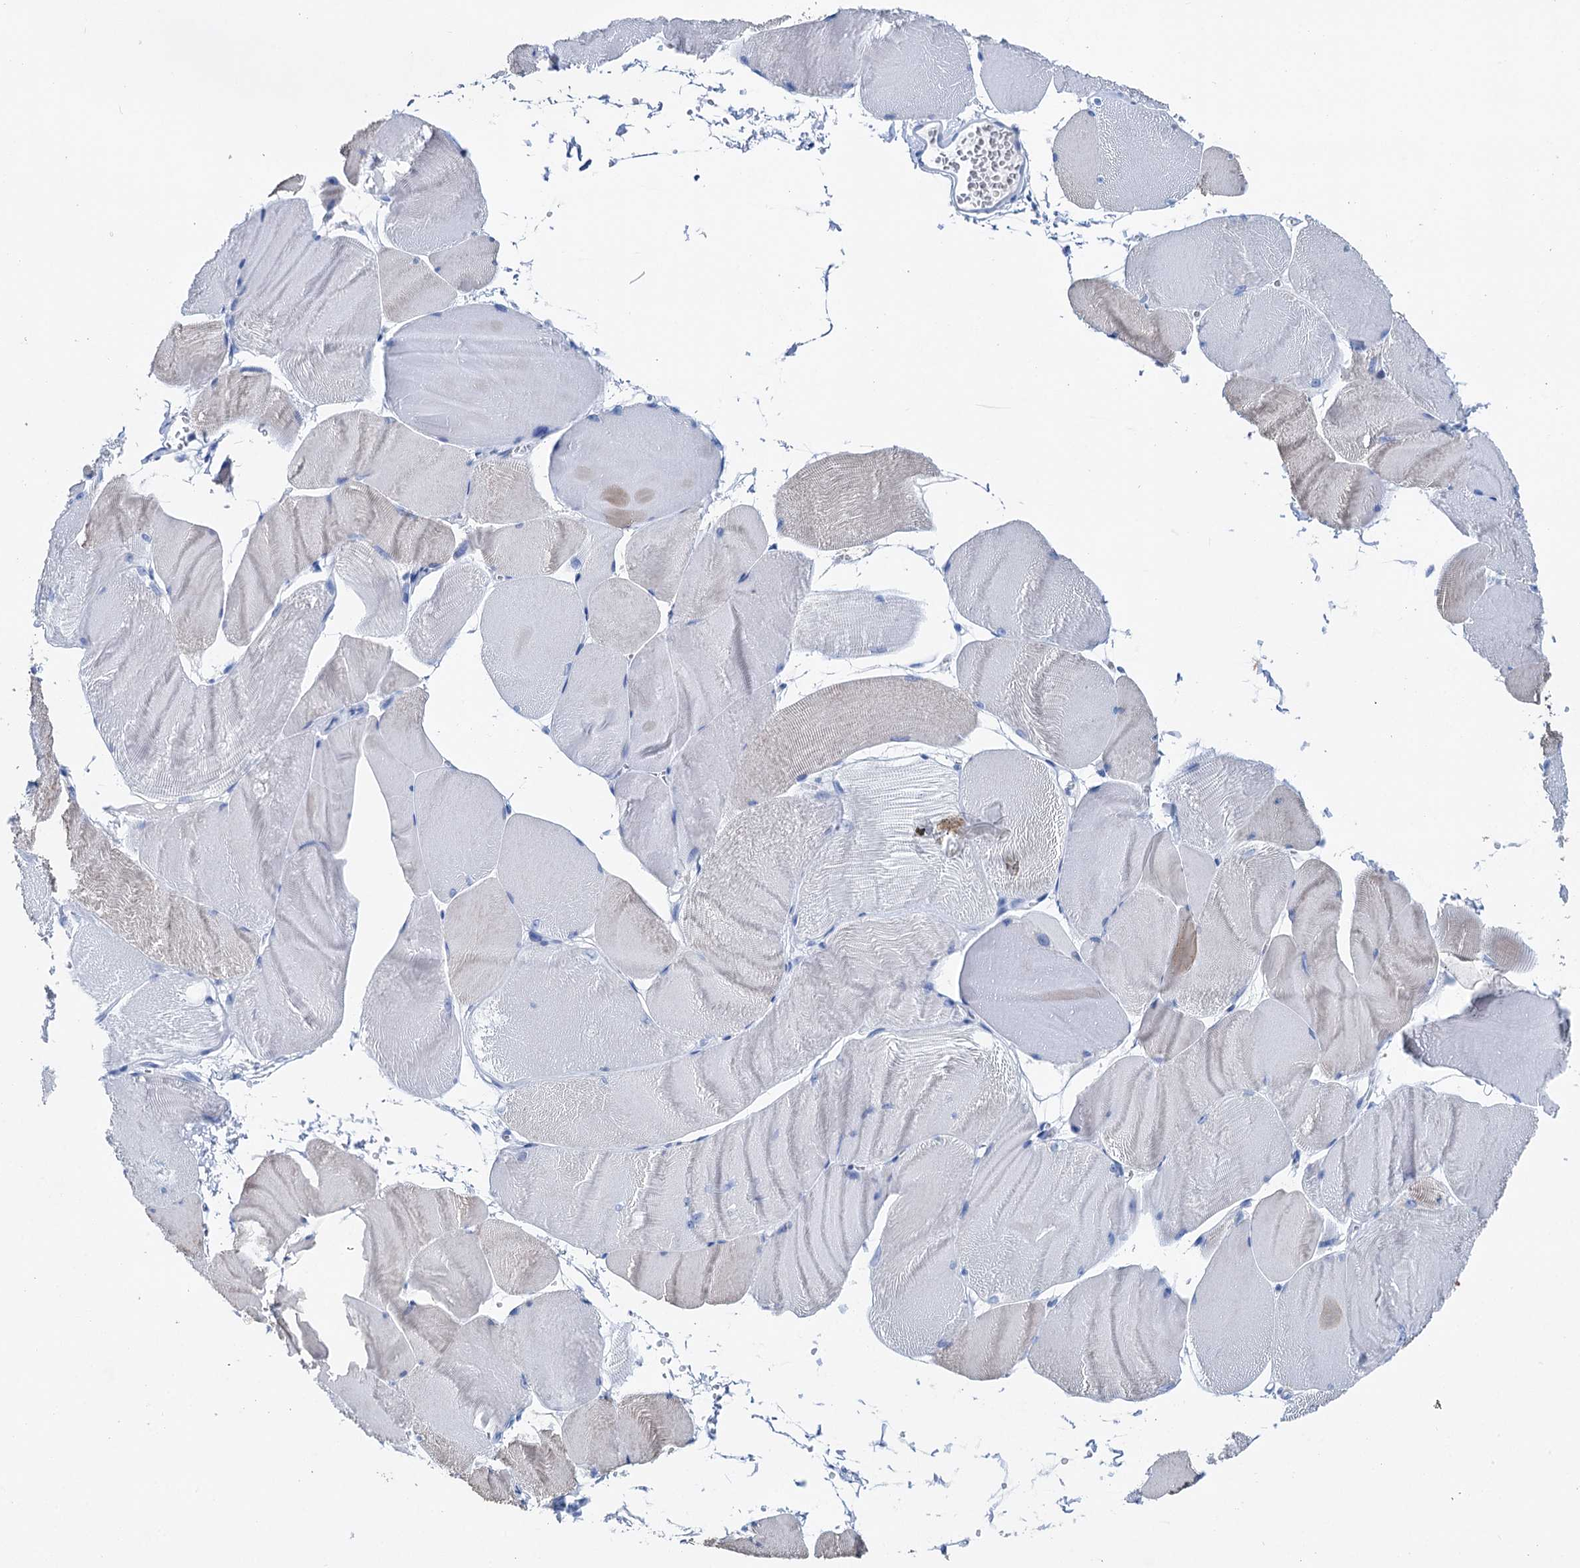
{"staining": {"intensity": "negative", "quantity": "none", "location": "none"}, "tissue": "skeletal muscle", "cell_type": "Myocytes", "image_type": "normal", "snomed": [{"axis": "morphology", "description": "Normal tissue, NOS"}, {"axis": "morphology", "description": "Basal cell carcinoma"}, {"axis": "topography", "description": "Skeletal muscle"}], "caption": "Immunohistochemistry photomicrograph of benign skeletal muscle: human skeletal muscle stained with DAB (3,3'-diaminobenzidine) reveals no significant protein expression in myocytes. (DAB (3,3'-diaminobenzidine) IHC visualized using brightfield microscopy, high magnification).", "gene": "BRINP1", "patient": {"sex": "female", "age": 64}}